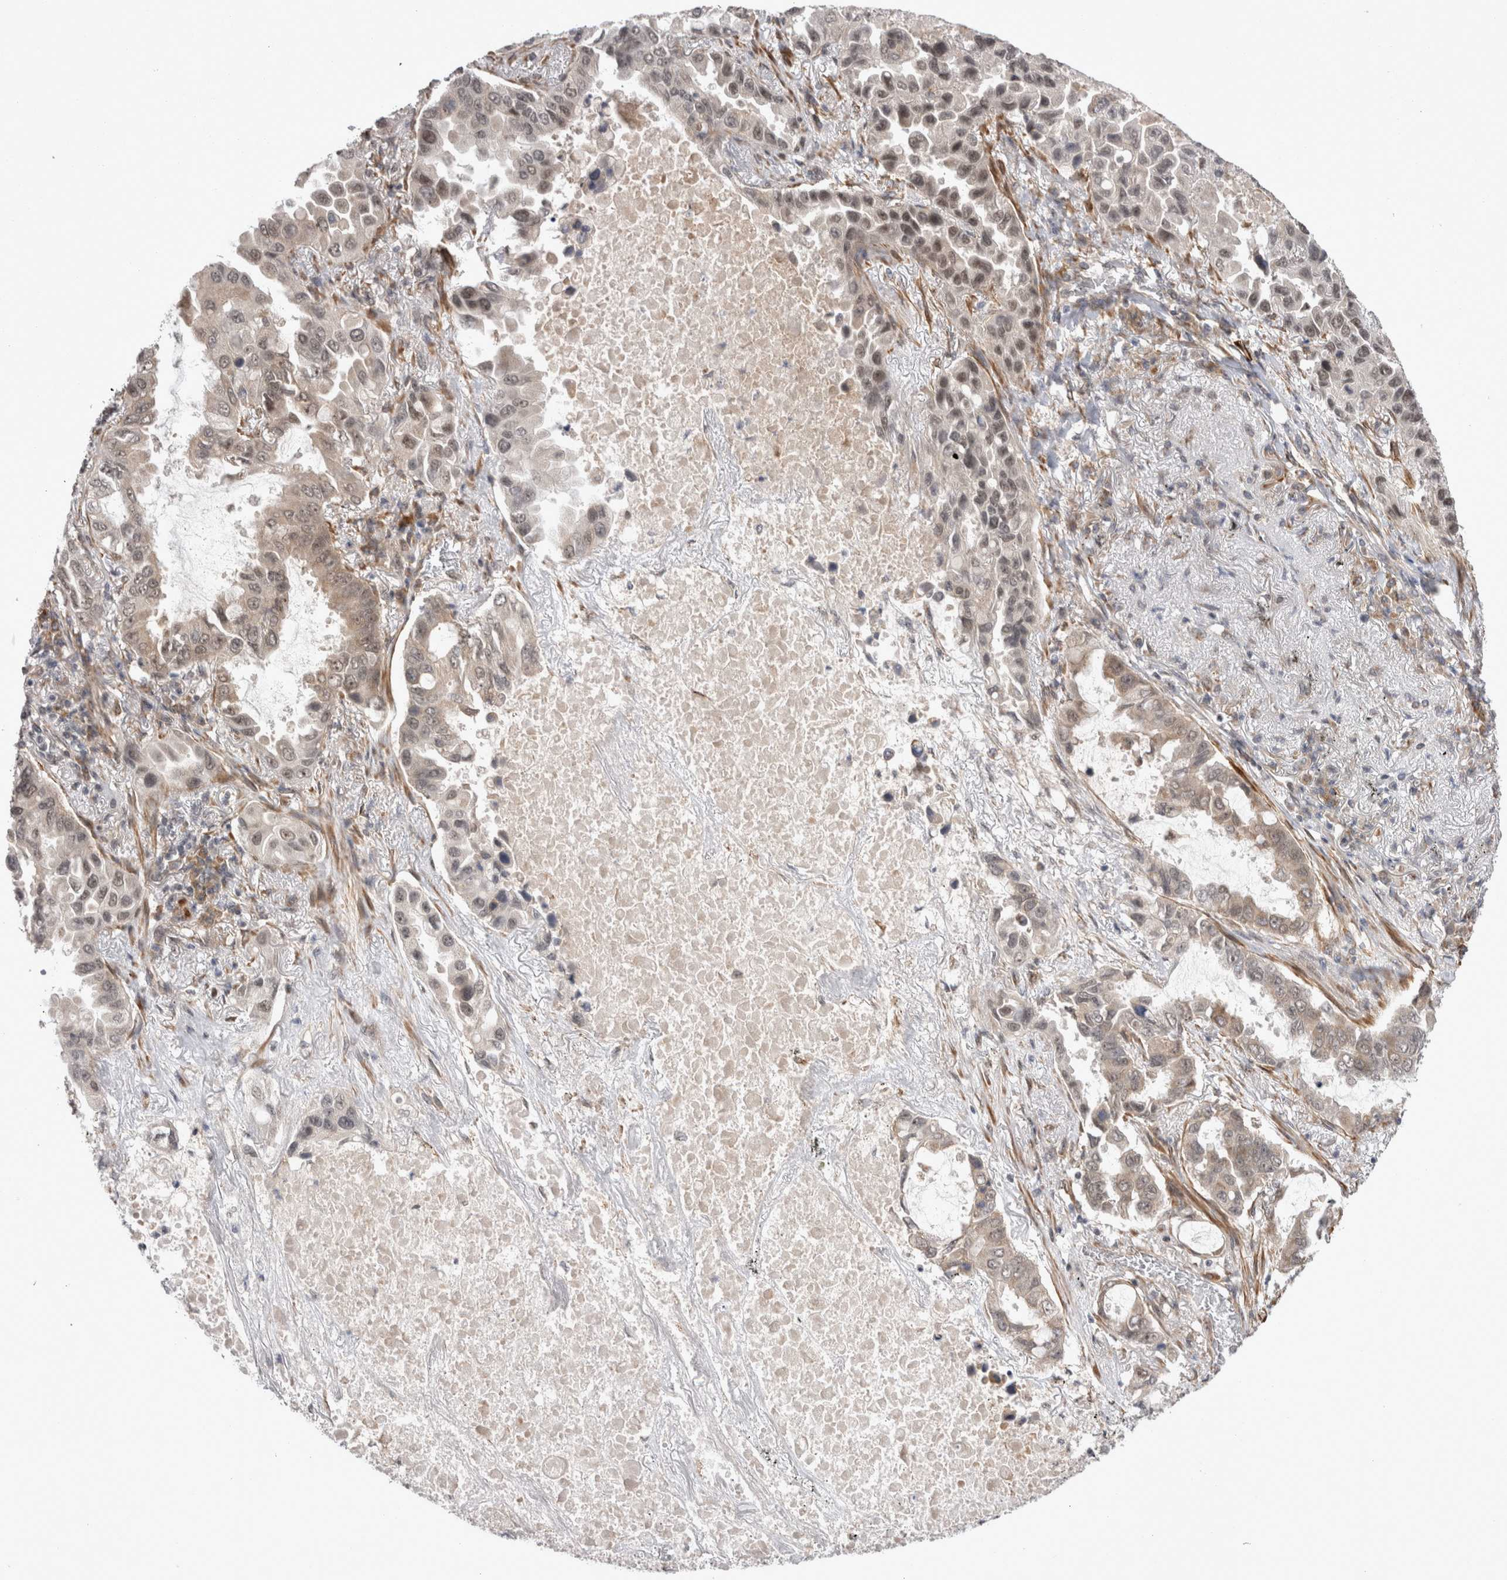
{"staining": {"intensity": "weak", "quantity": ">75%", "location": "cytoplasmic/membranous,nuclear"}, "tissue": "lung cancer", "cell_type": "Tumor cells", "image_type": "cancer", "snomed": [{"axis": "morphology", "description": "Adenocarcinoma, NOS"}, {"axis": "topography", "description": "Lung"}], "caption": "A low amount of weak cytoplasmic/membranous and nuclear expression is identified in approximately >75% of tumor cells in lung adenocarcinoma tissue.", "gene": "EXOSC4", "patient": {"sex": "male", "age": 64}}